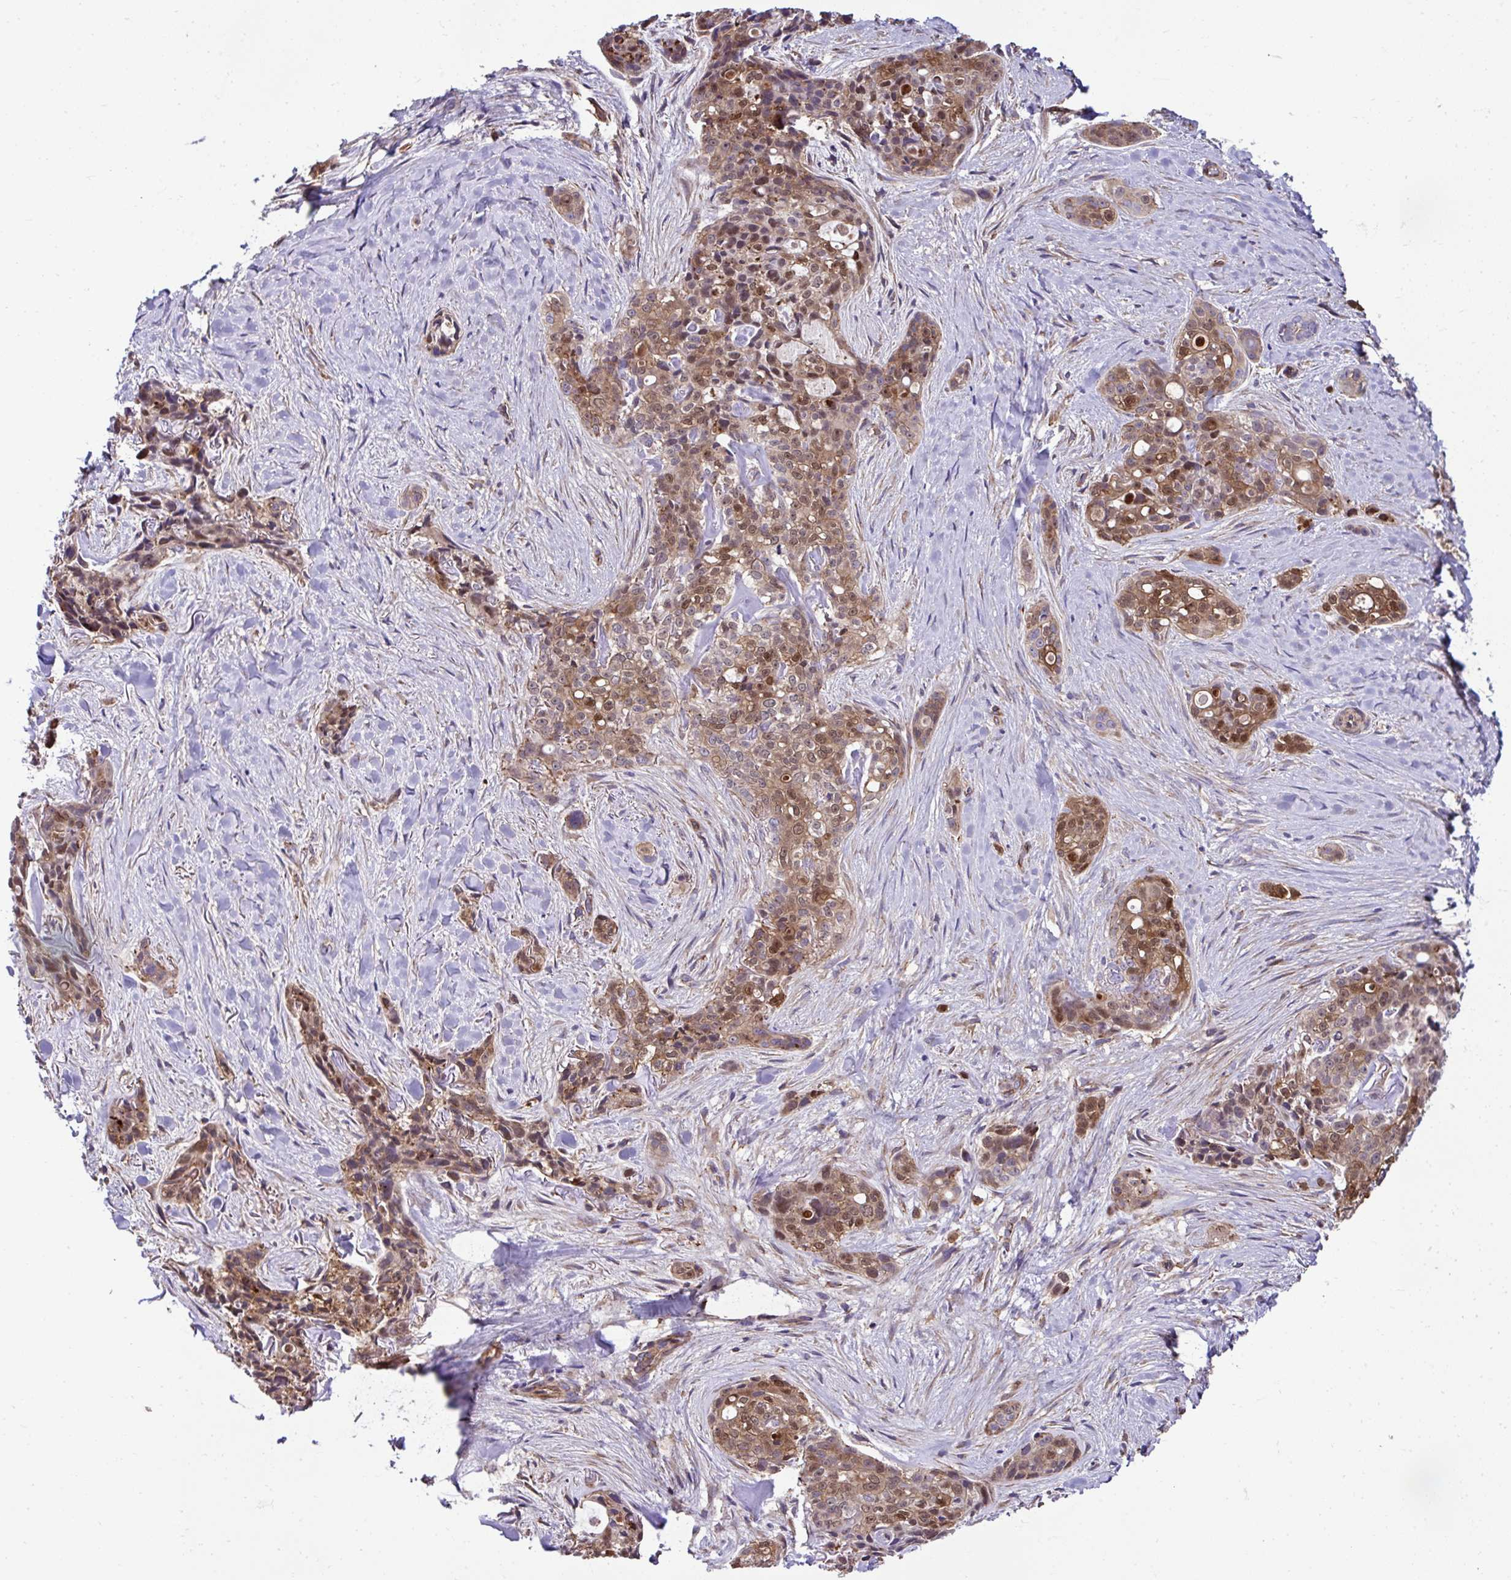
{"staining": {"intensity": "moderate", "quantity": ">75%", "location": "cytoplasmic/membranous,nuclear"}, "tissue": "skin cancer", "cell_type": "Tumor cells", "image_type": "cancer", "snomed": [{"axis": "morphology", "description": "Basal cell carcinoma"}, {"axis": "topography", "description": "Skin"}], "caption": "Protein expression analysis of human skin cancer reveals moderate cytoplasmic/membranous and nuclear expression in about >75% of tumor cells. (IHC, brightfield microscopy, high magnification).", "gene": "TRIM52", "patient": {"sex": "female", "age": 79}}